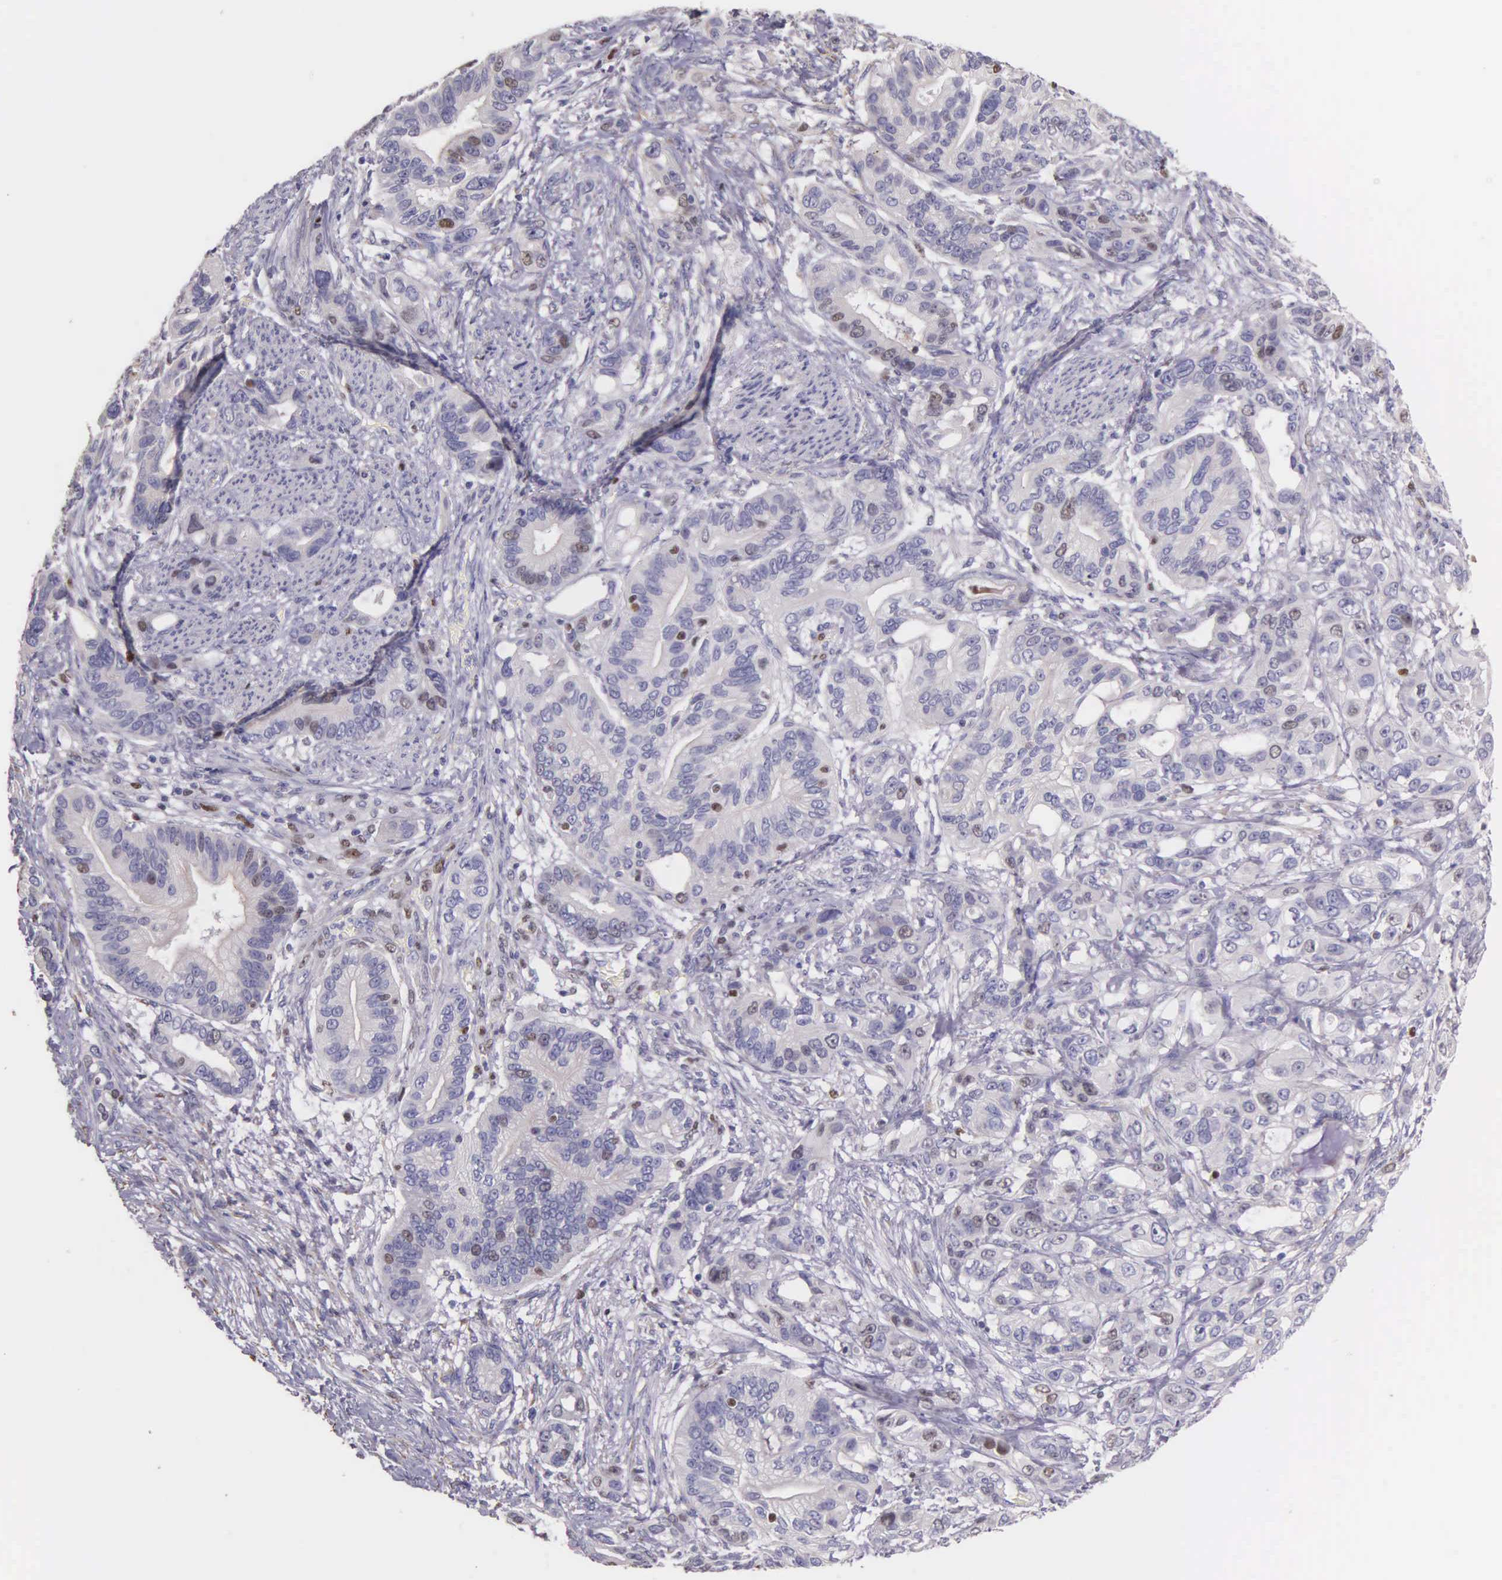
{"staining": {"intensity": "weak", "quantity": "<25%", "location": "nuclear"}, "tissue": "stomach cancer", "cell_type": "Tumor cells", "image_type": "cancer", "snomed": [{"axis": "morphology", "description": "Adenocarcinoma, NOS"}, {"axis": "topography", "description": "Stomach, upper"}], "caption": "There is no significant positivity in tumor cells of adenocarcinoma (stomach).", "gene": "MCM5", "patient": {"sex": "male", "age": 47}}